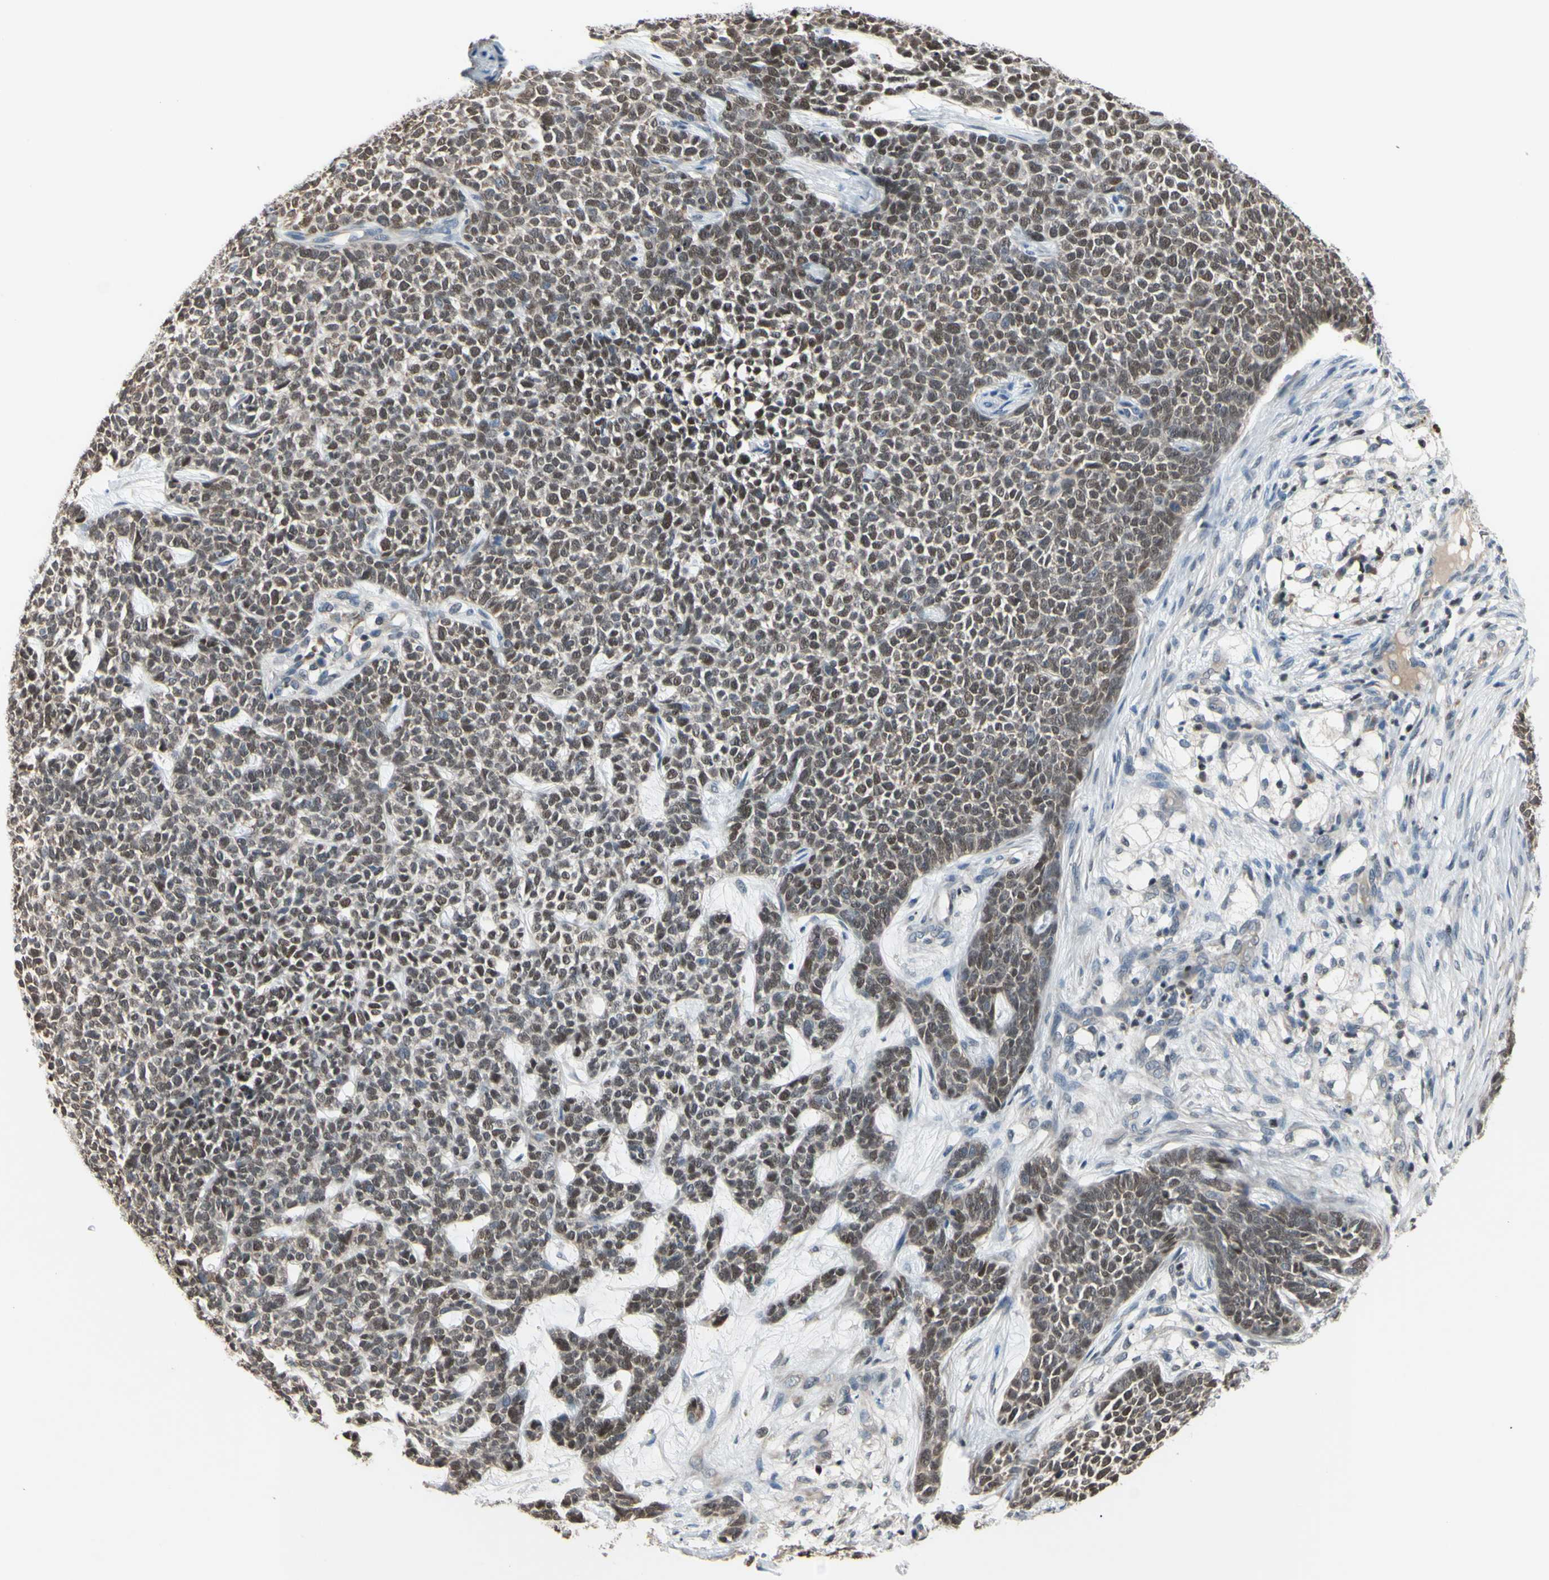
{"staining": {"intensity": "negative", "quantity": "none", "location": "none"}, "tissue": "skin cancer", "cell_type": "Tumor cells", "image_type": "cancer", "snomed": [{"axis": "morphology", "description": "Basal cell carcinoma"}, {"axis": "topography", "description": "Skin"}], "caption": "Immunohistochemical staining of skin basal cell carcinoma reveals no significant positivity in tumor cells.", "gene": "SP4", "patient": {"sex": "female", "age": 84}}